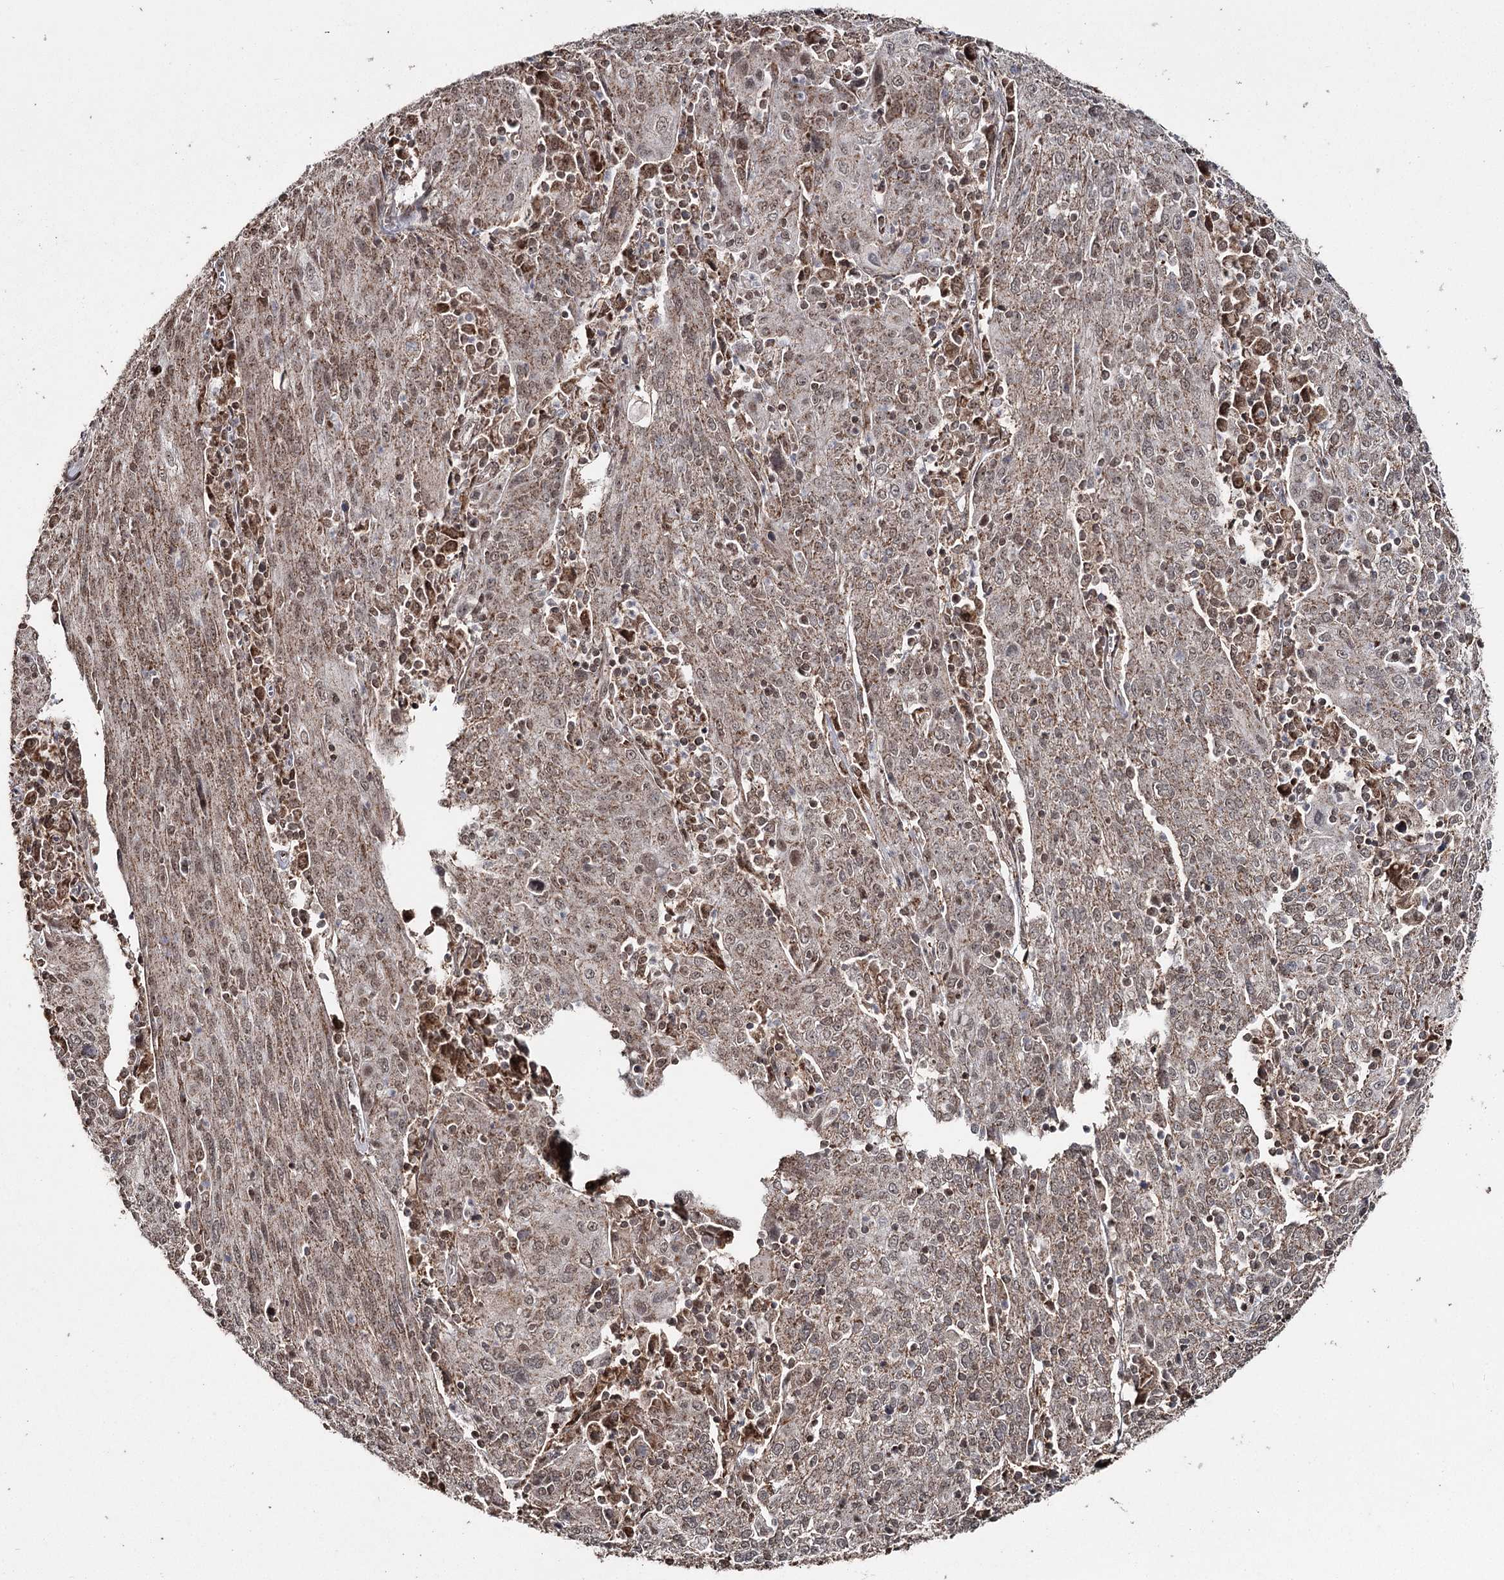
{"staining": {"intensity": "moderate", "quantity": ">75%", "location": "cytoplasmic/membranous,nuclear"}, "tissue": "cervical cancer", "cell_type": "Tumor cells", "image_type": "cancer", "snomed": [{"axis": "morphology", "description": "Squamous cell carcinoma, NOS"}, {"axis": "topography", "description": "Cervix"}], "caption": "A micrograph of cervical squamous cell carcinoma stained for a protein displays moderate cytoplasmic/membranous and nuclear brown staining in tumor cells.", "gene": "PDHX", "patient": {"sex": "female", "age": 67}}